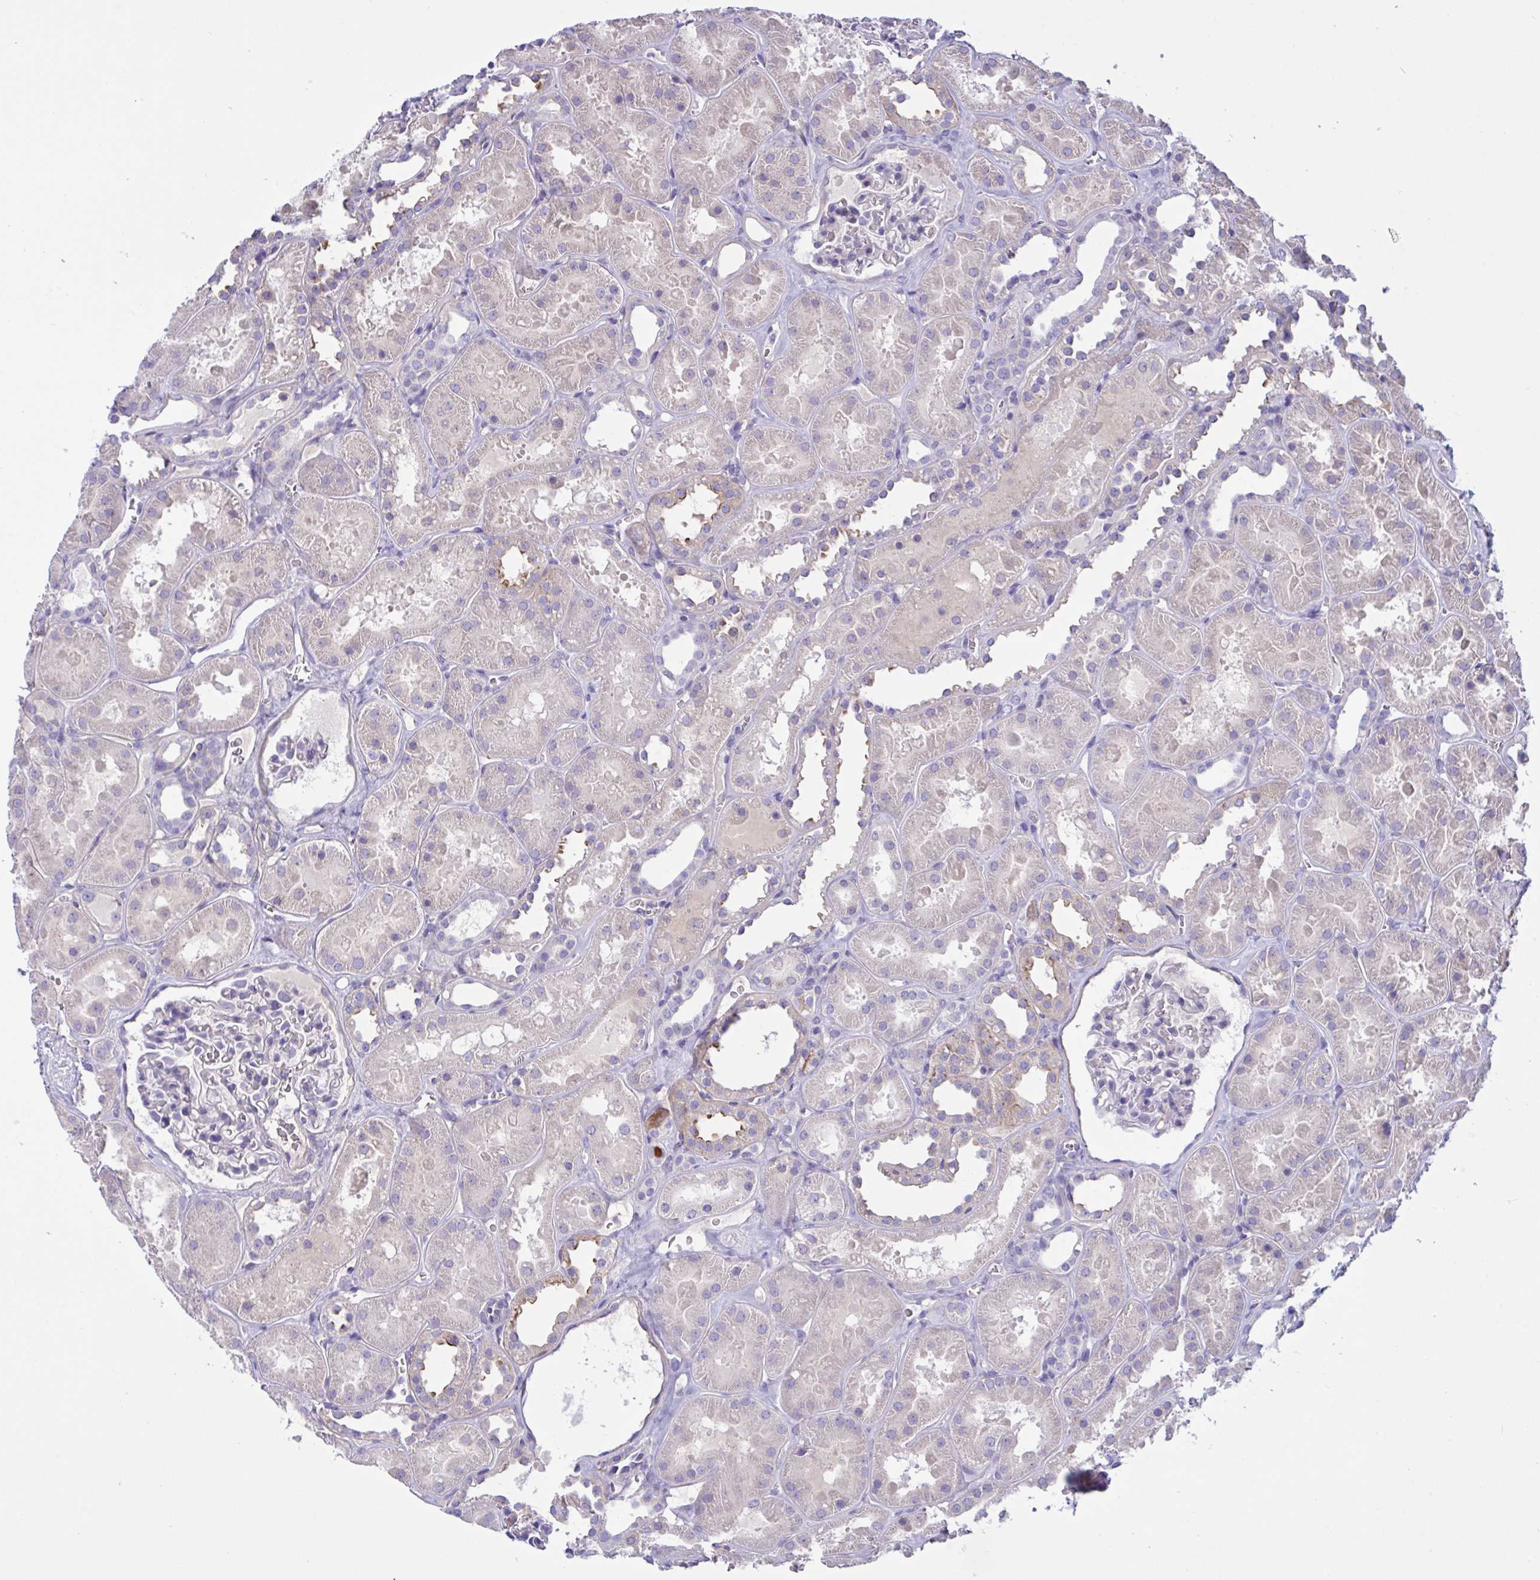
{"staining": {"intensity": "negative", "quantity": "none", "location": "none"}, "tissue": "kidney", "cell_type": "Cells in glomeruli", "image_type": "normal", "snomed": [{"axis": "morphology", "description": "Normal tissue, NOS"}, {"axis": "topography", "description": "Kidney"}], "caption": "Micrograph shows no protein positivity in cells in glomeruli of unremarkable kidney. (Immunohistochemistry (ihc), brightfield microscopy, high magnification).", "gene": "SLC66A1", "patient": {"sex": "female", "age": 41}}